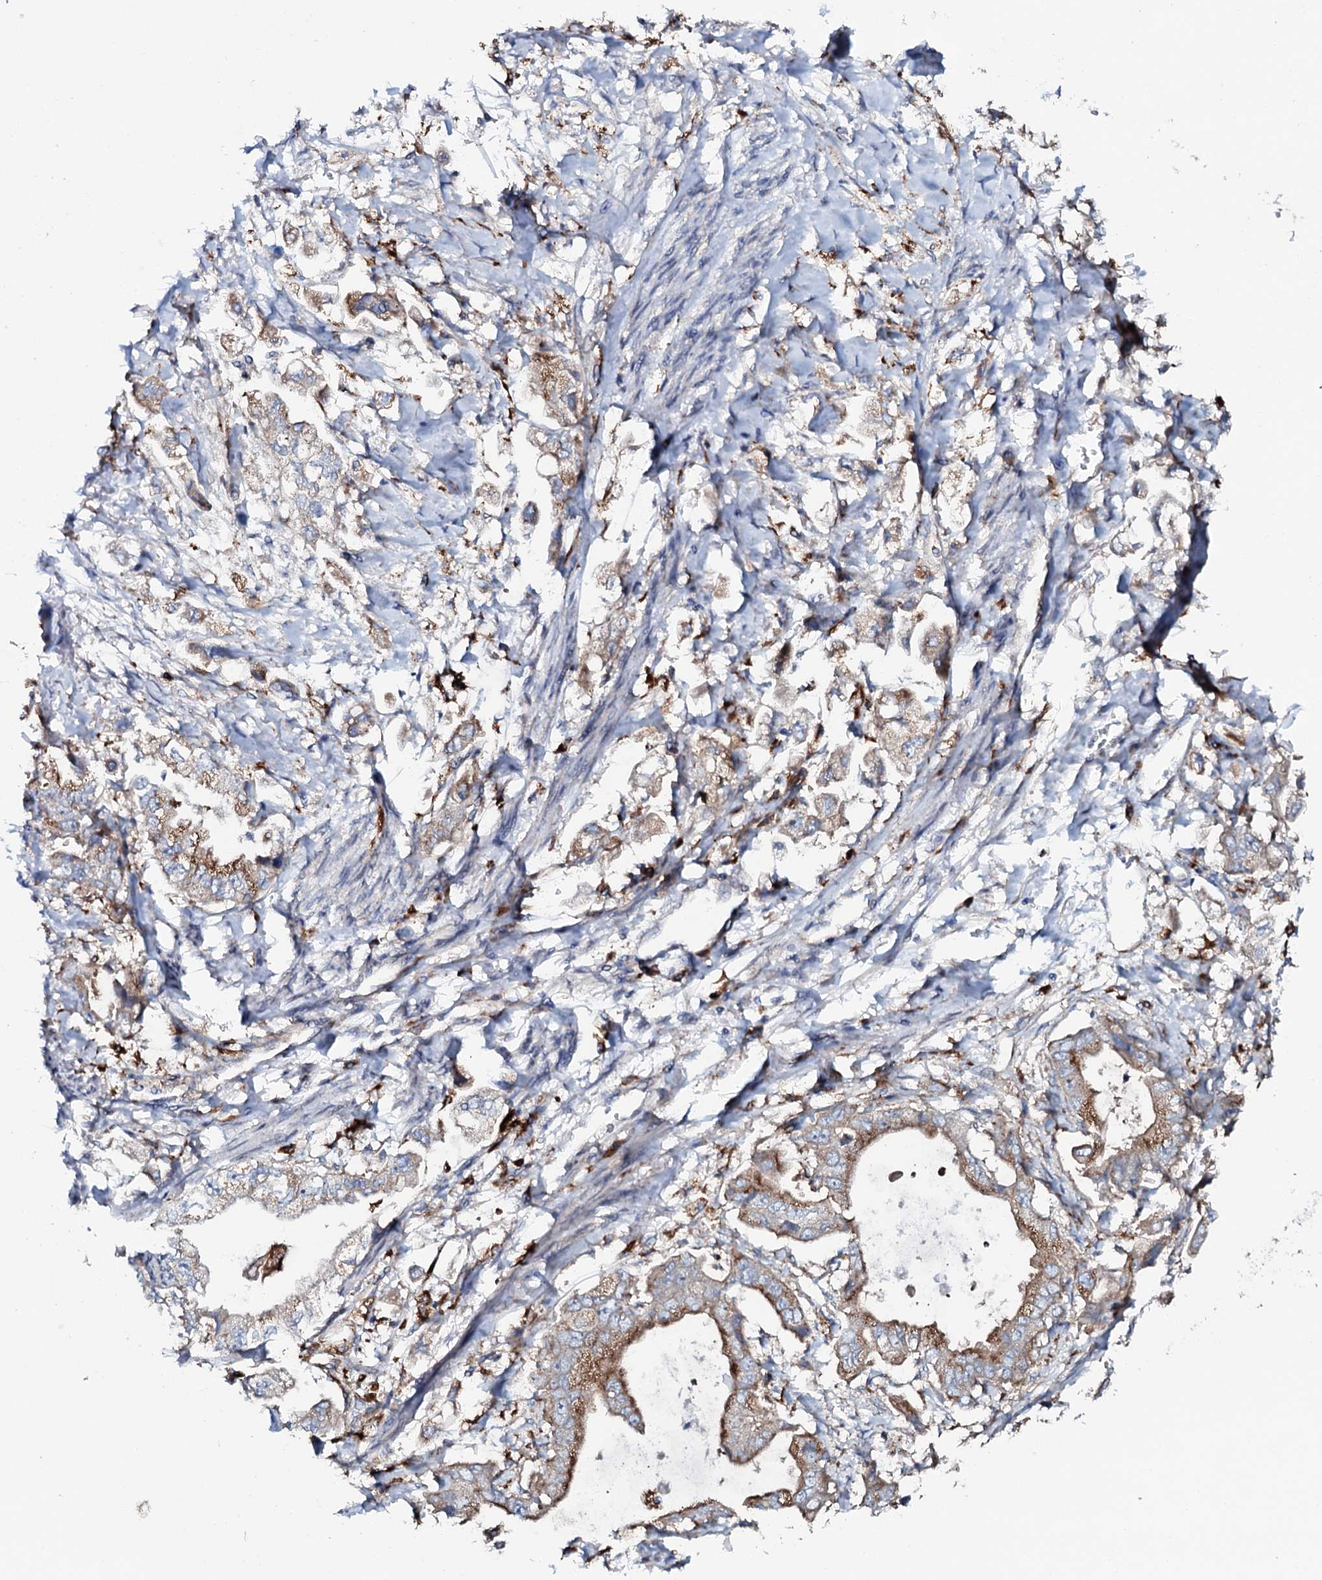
{"staining": {"intensity": "moderate", "quantity": ">75%", "location": "cytoplasmic/membranous"}, "tissue": "stomach cancer", "cell_type": "Tumor cells", "image_type": "cancer", "snomed": [{"axis": "morphology", "description": "Adenocarcinoma, NOS"}, {"axis": "topography", "description": "Stomach"}], "caption": "Stomach cancer (adenocarcinoma) stained with a protein marker reveals moderate staining in tumor cells.", "gene": "P2RX4", "patient": {"sex": "male", "age": 62}}